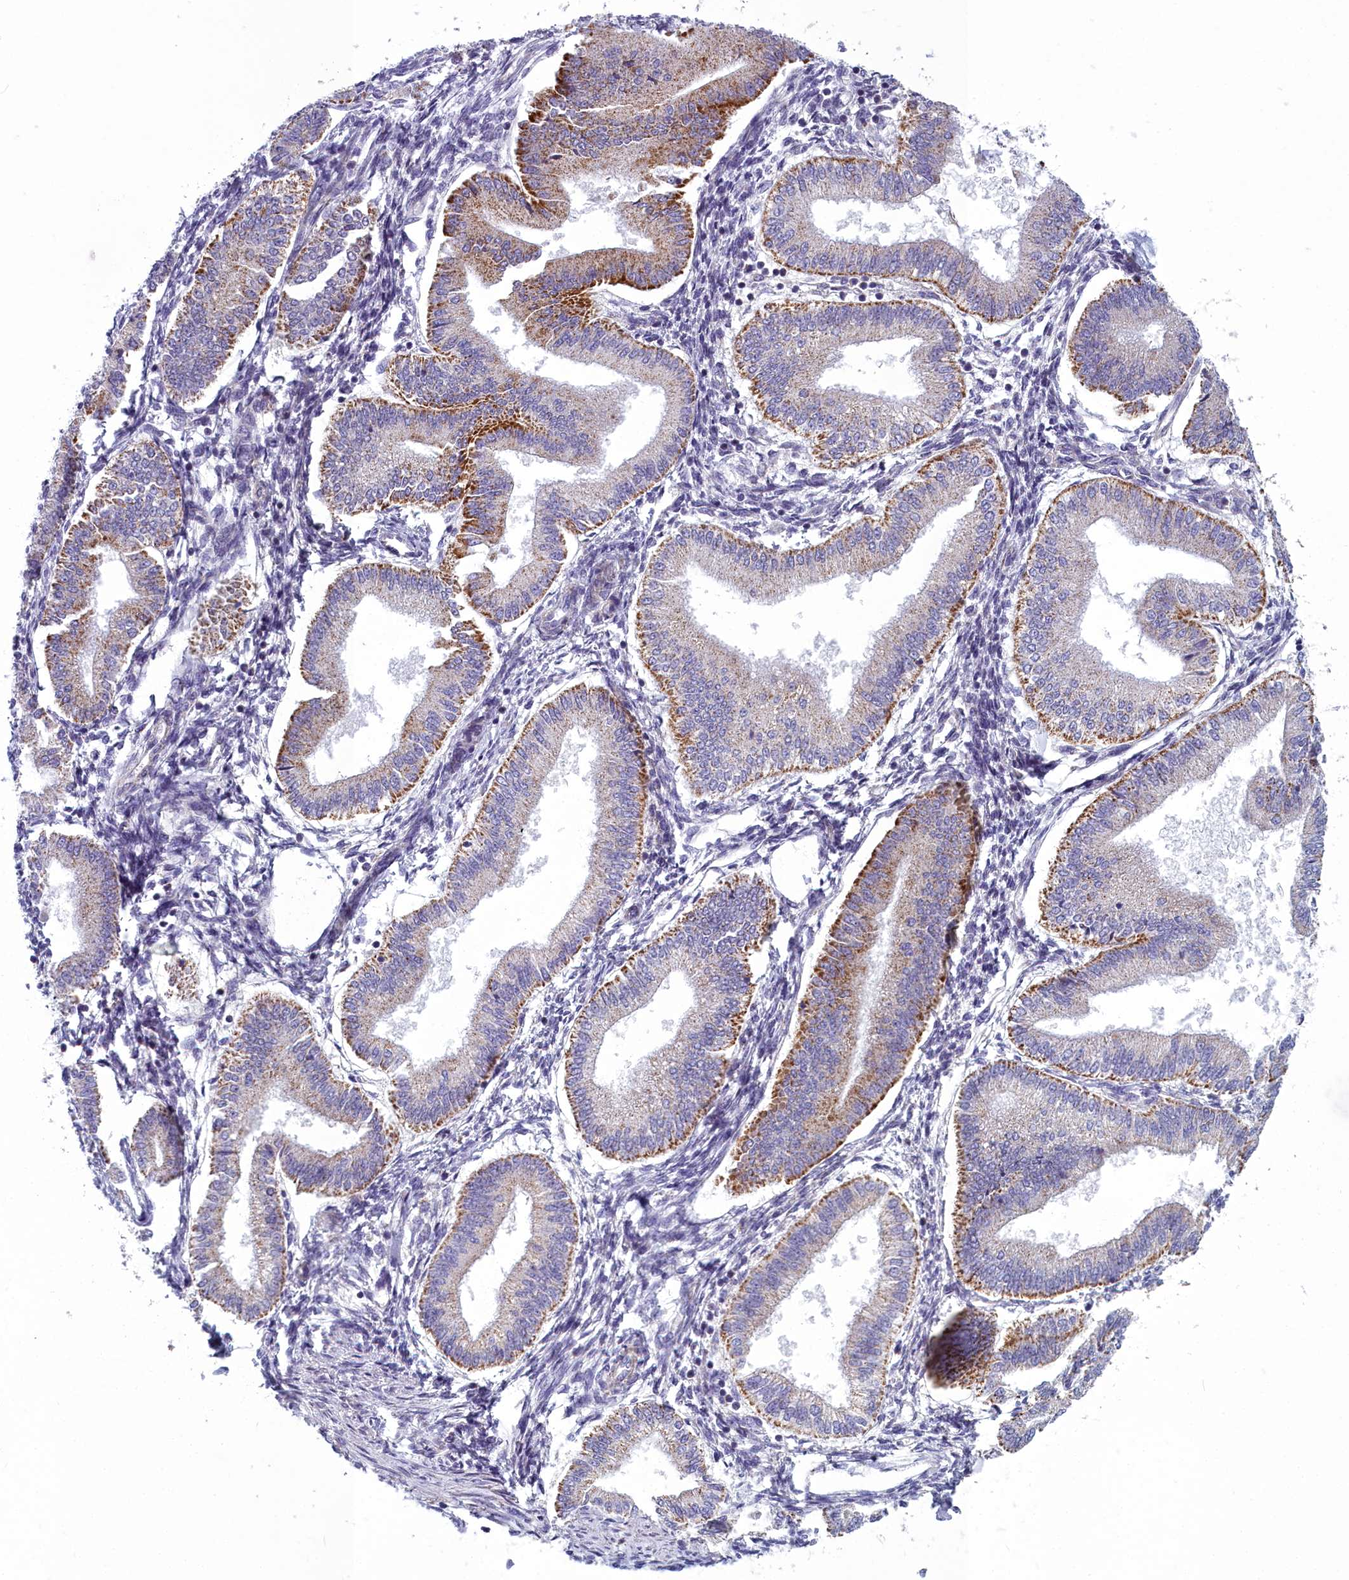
{"staining": {"intensity": "negative", "quantity": "none", "location": "none"}, "tissue": "endometrium", "cell_type": "Cells in endometrial stroma", "image_type": "normal", "snomed": [{"axis": "morphology", "description": "Normal tissue, NOS"}, {"axis": "topography", "description": "Endometrium"}], "caption": "Immunohistochemistry of unremarkable endometrium shows no positivity in cells in endometrial stroma.", "gene": "INSYN2A", "patient": {"sex": "female", "age": 39}}